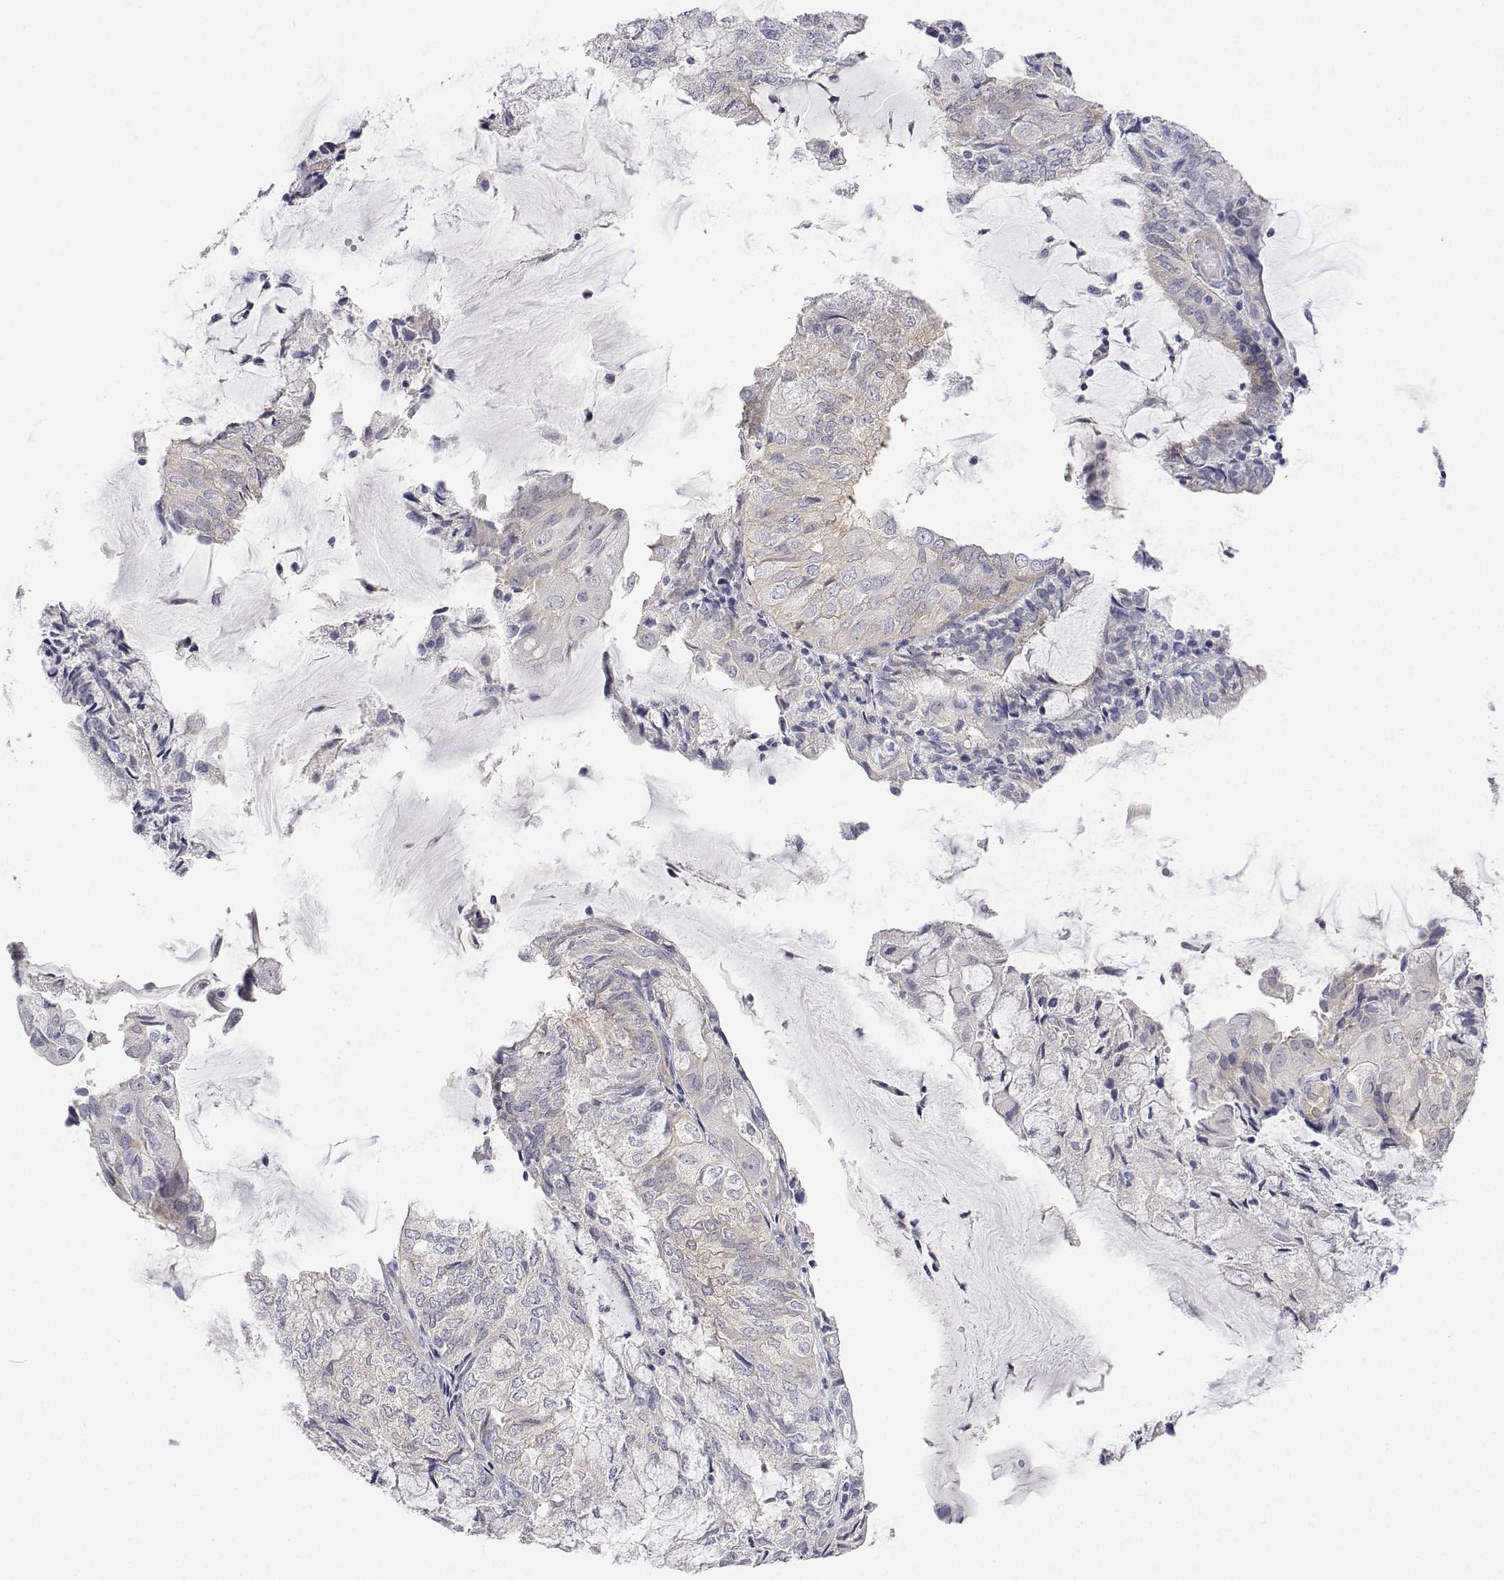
{"staining": {"intensity": "negative", "quantity": "none", "location": "none"}, "tissue": "endometrial cancer", "cell_type": "Tumor cells", "image_type": "cancer", "snomed": [{"axis": "morphology", "description": "Adenocarcinoma, NOS"}, {"axis": "topography", "description": "Endometrium"}], "caption": "DAB immunohistochemical staining of human endometrial adenocarcinoma displays no significant positivity in tumor cells.", "gene": "PLCB1", "patient": {"sex": "female", "age": 81}}